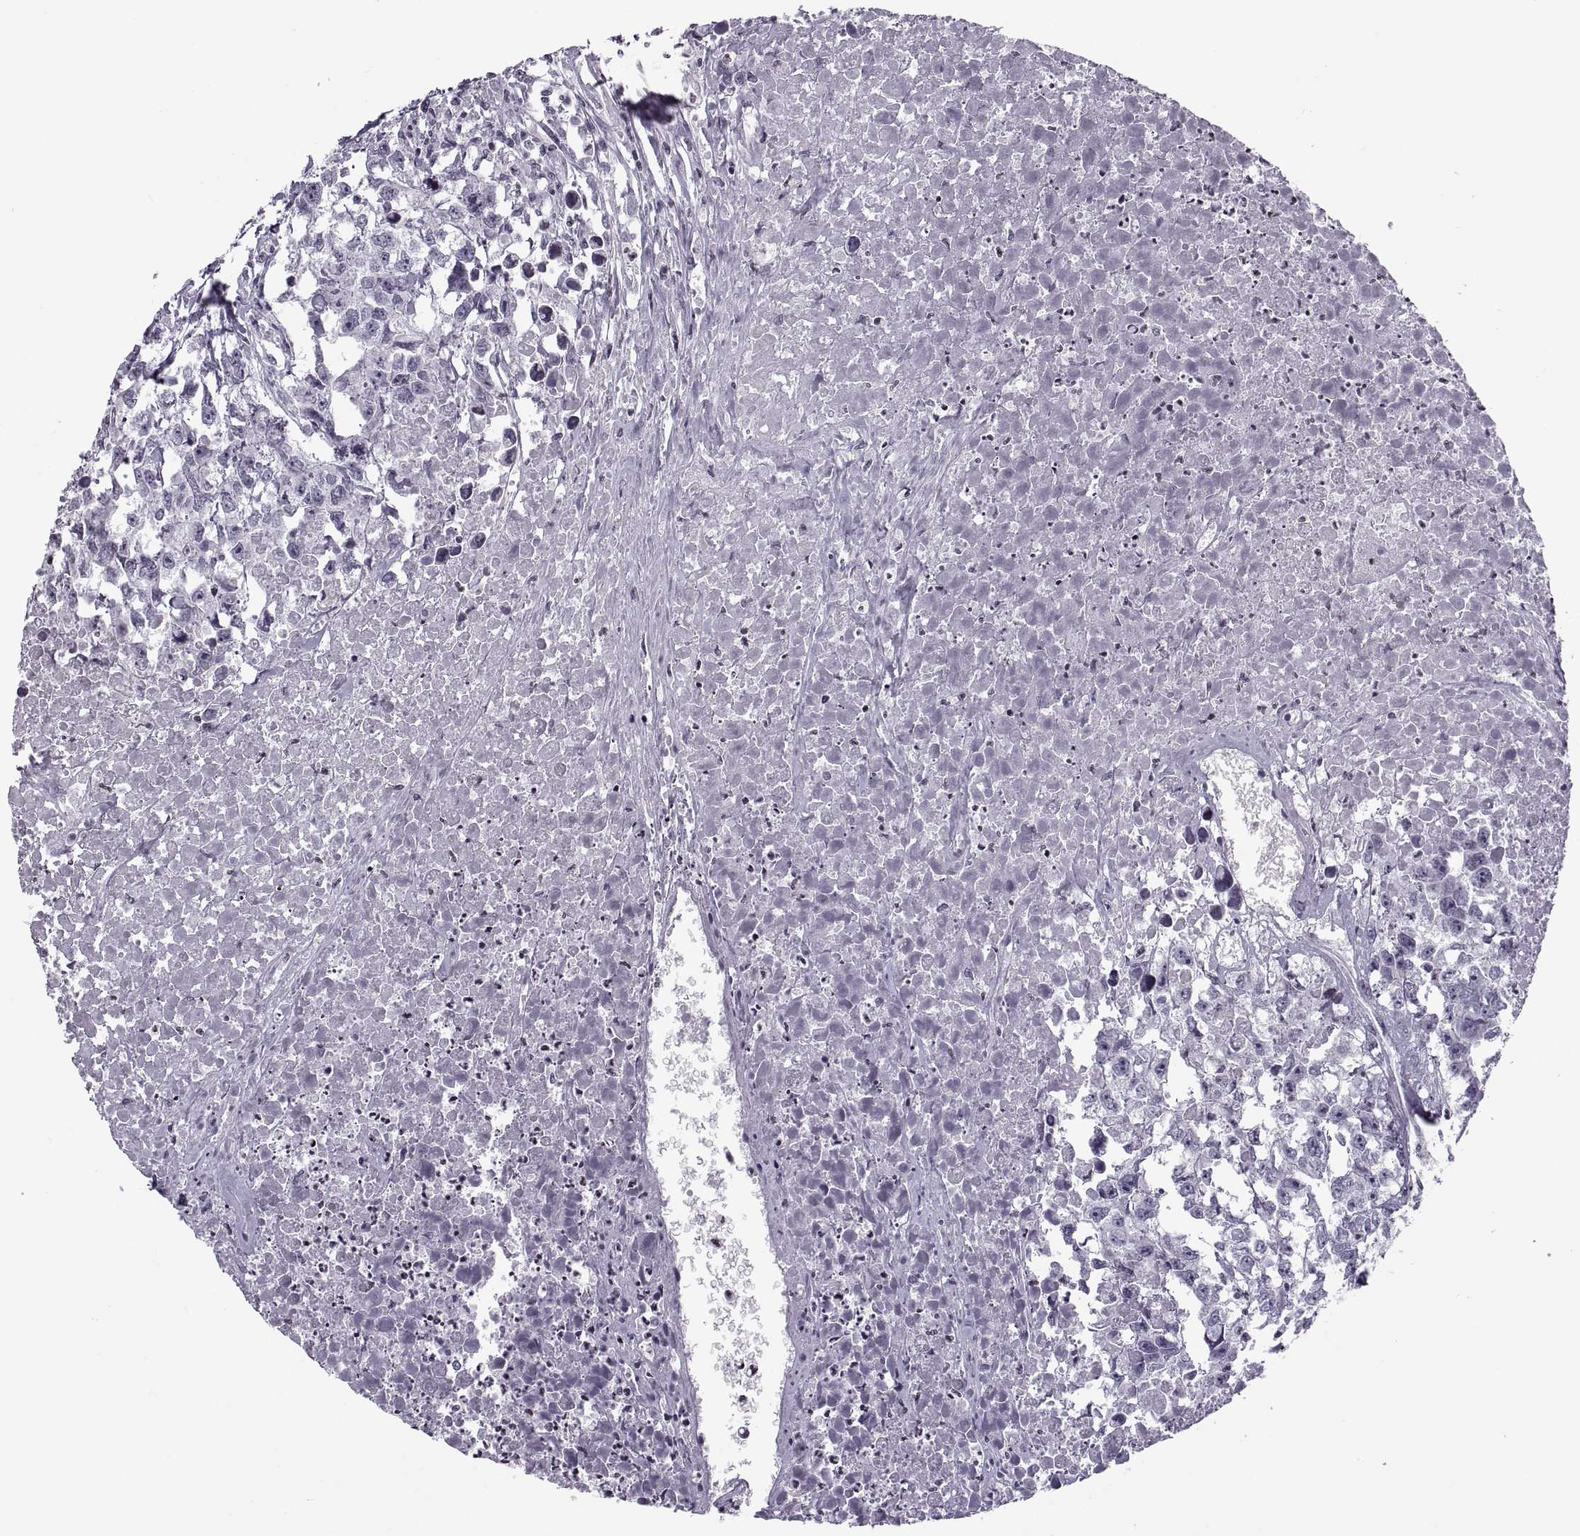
{"staining": {"intensity": "negative", "quantity": "none", "location": "none"}, "tissue": "testis cancer", "cell_type": "Tumor cells", "image_type": "cancer", "snomed": [{"axis": "morphology", "description": "Carcinoma, Embryonal, NOS"}, {"axis": "morphology", "description": "Teratoma, malignant, NOS"}, {"axis": "topography", "description": "Testis"}], "caption": "High magnification brightfield microscopy of testis cancer (embryonal carcinoma) stained with DAB (brown) and counterstained with hematoxylin (blue): tumor cells show no significant expression.", "gene": "H1-8", "patient": {"sex": "male", "age": 44}}